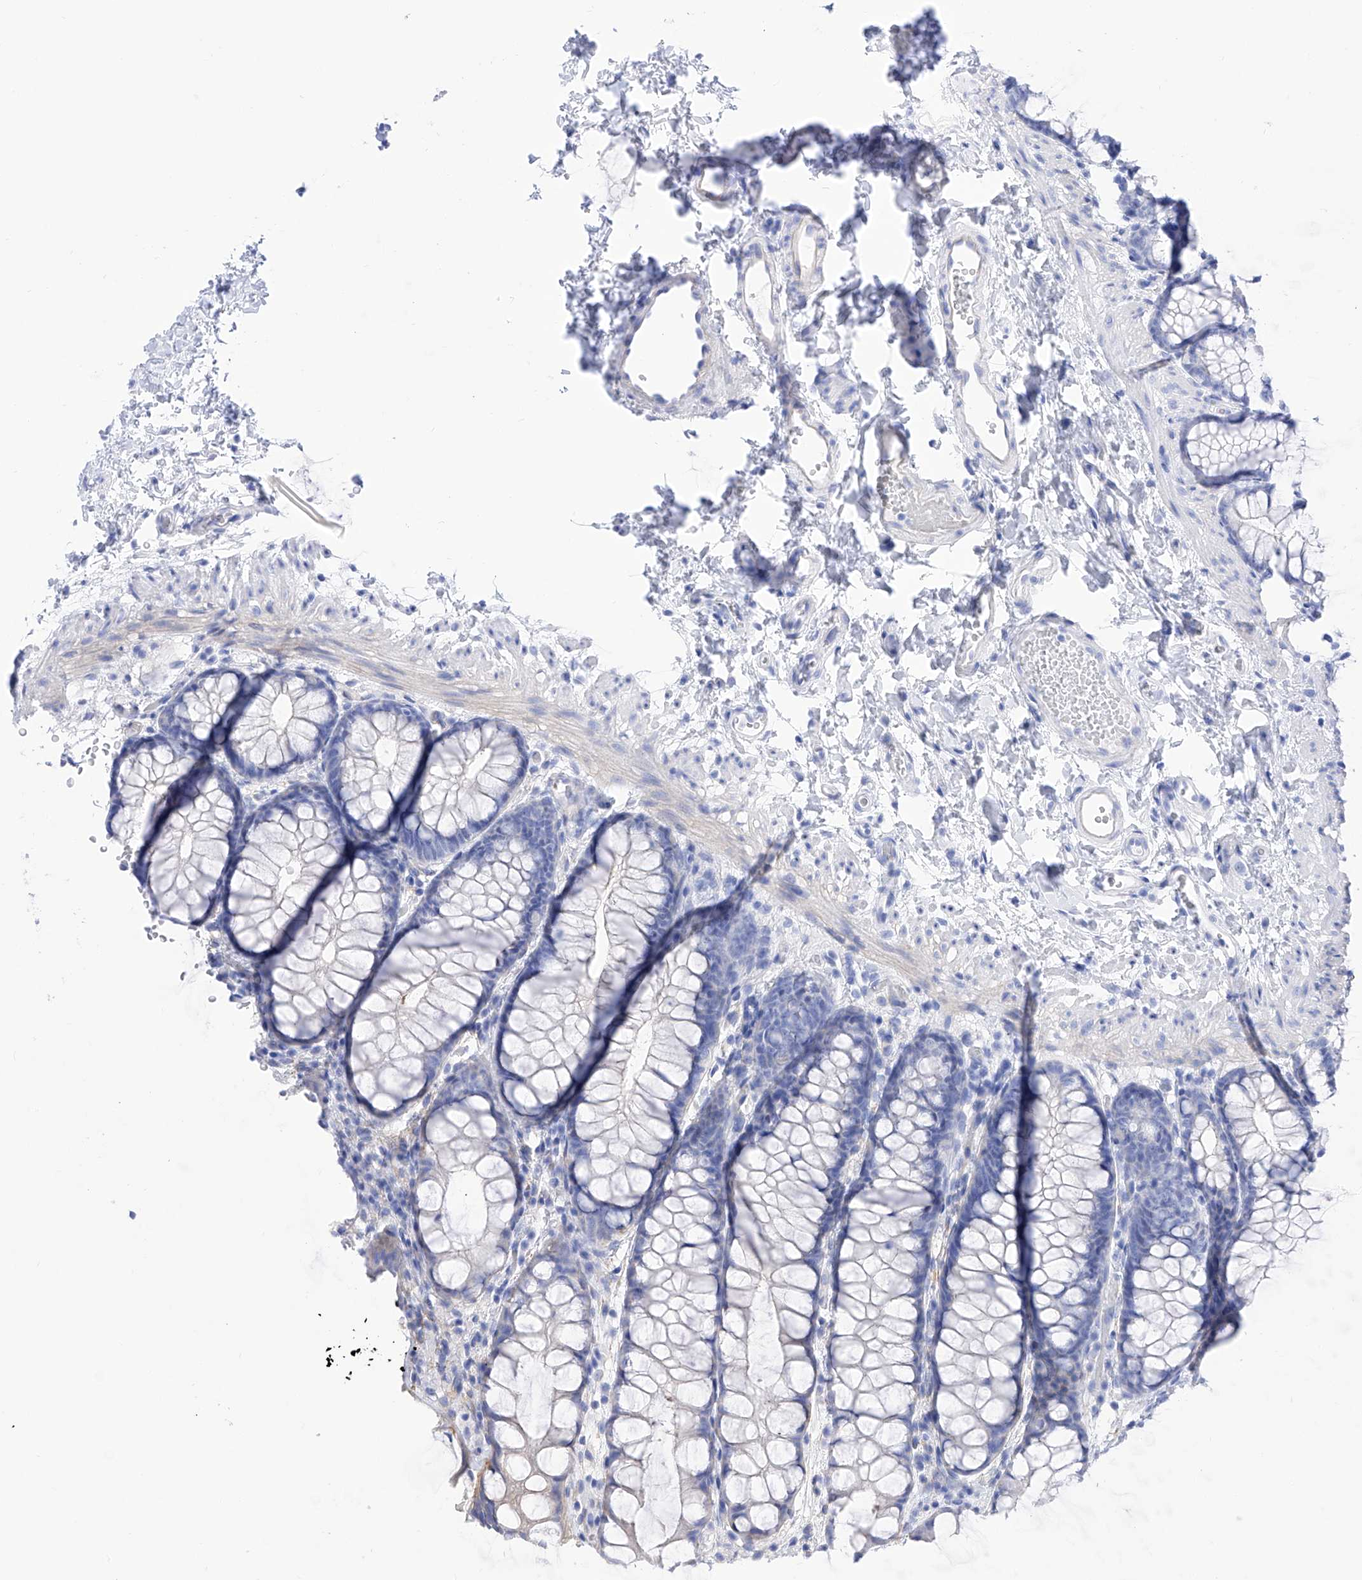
{"staining": {"intensity": "negative", "quantity": "none", "location": "none"}, "tissue": "colon", "cell_type": "Endothelial cells", "image_type": "normal", "snomed": [{"axis": "morphology", "description": "Normal tissue, NOS"}, {"axis": "topography", "description": "Colon"}], "caption": "This photomicrograph is of unremarkable colon stained with immunohistochemistry (IHC) to label a protein in brown with the nuclei are counter-stained blue. There is no staining in endothelial cells.", "gene": "TRPC7", "patient": {"sex": "male", "age": 47}}